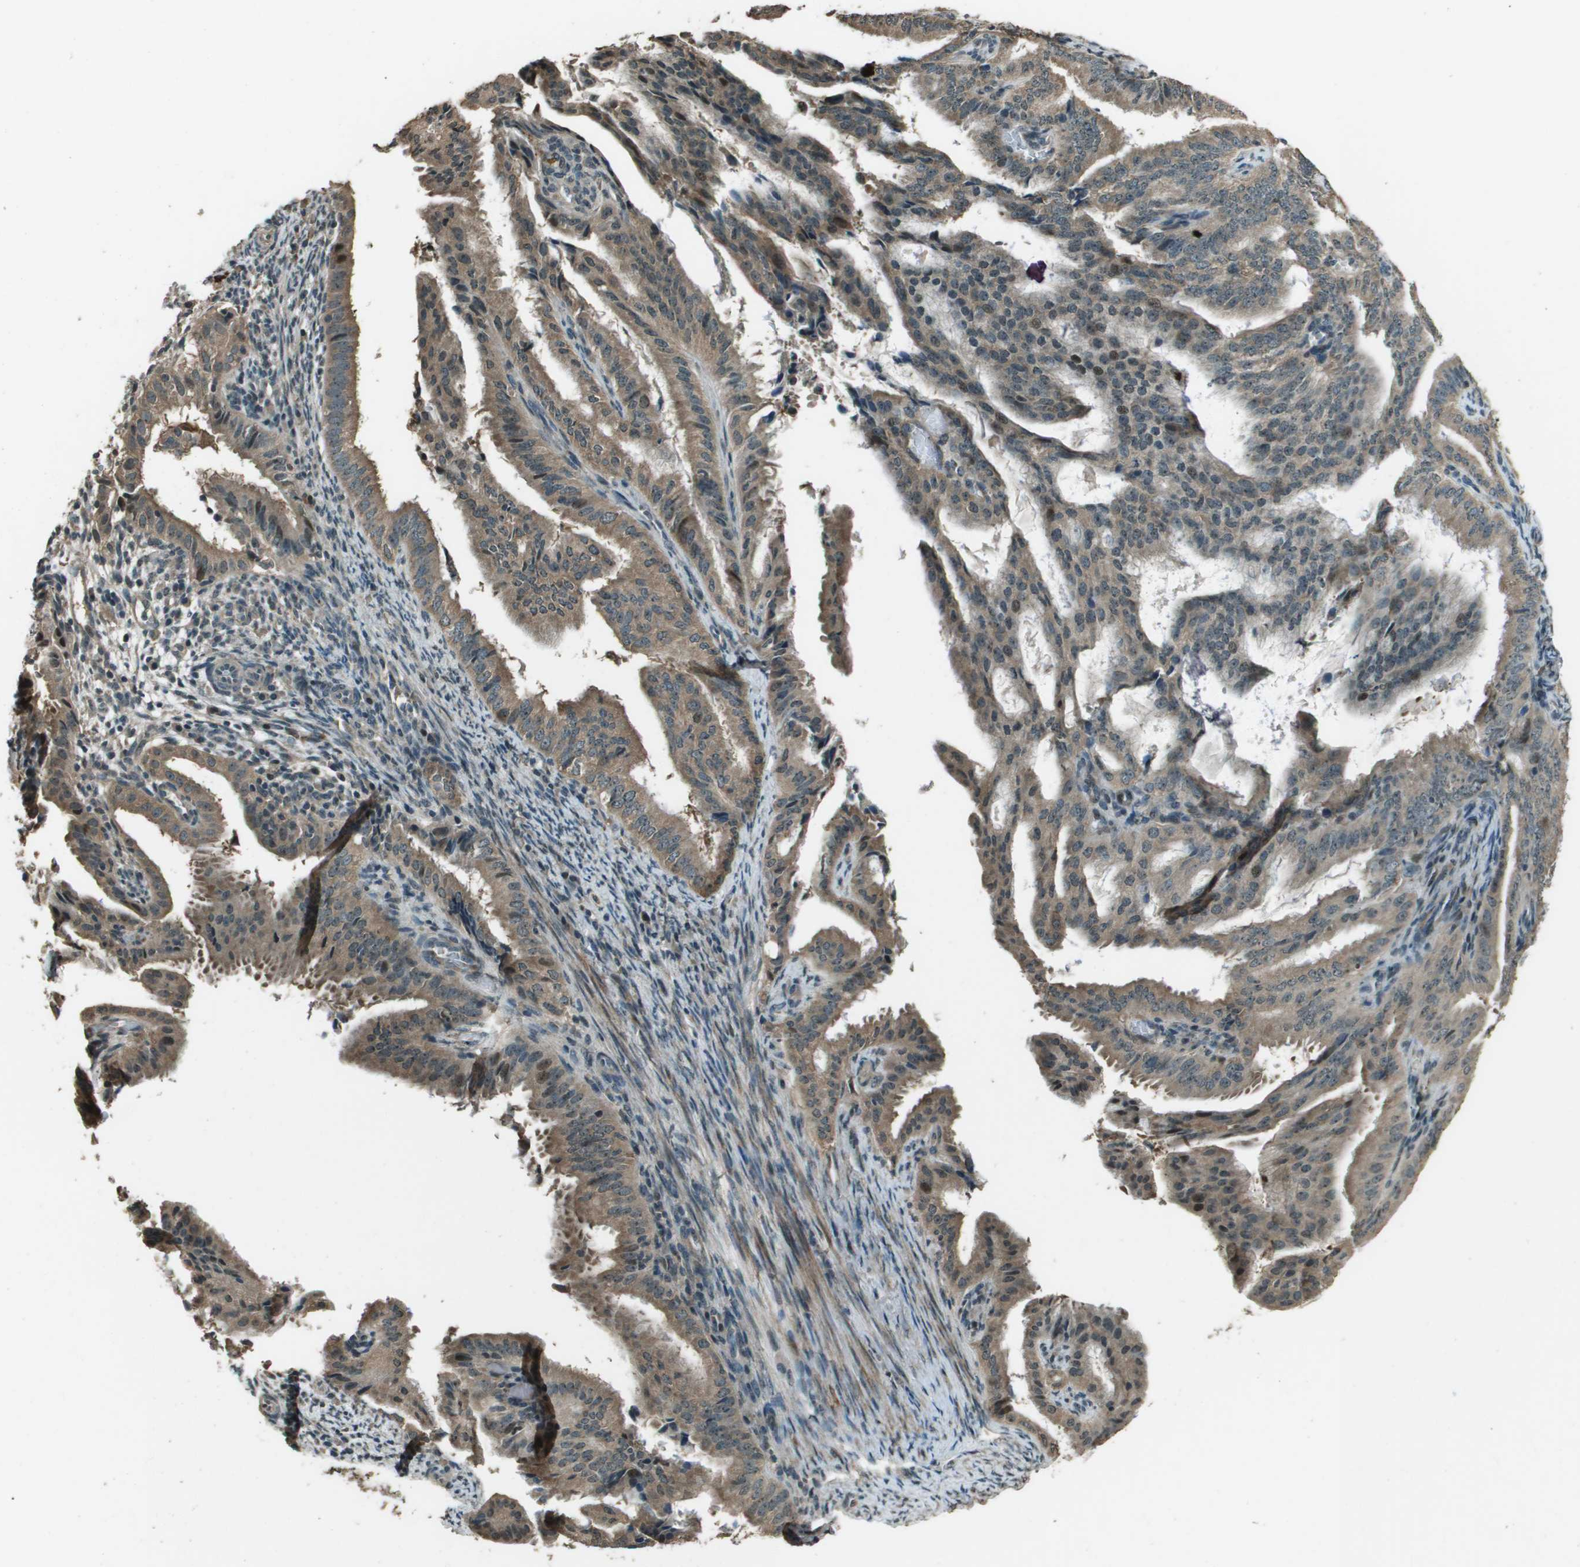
{"staining": {"intensity": "moderate", "quantity": ">75%", "location": "cytoplasmic/membranous"}, "tissue": "endometrial cancer", "cell_type": "Tumor cells", "image_type": "cancer", "snomed": [{"axis": "morphology", "description": "Adenocarcinoma, NOS"}, {"axis": "topography", "description": "Endometrium"}], "caption": "This micrograph exhibits immunohistochemistry (IHC) staining of human adenocarcinoma (endometrial), with medium moderate cytoplasmic/membranous staining in approximately >75% of tumor cells.", "gene": "SDC3", "patient": {"sex": "female", "age": 58}}